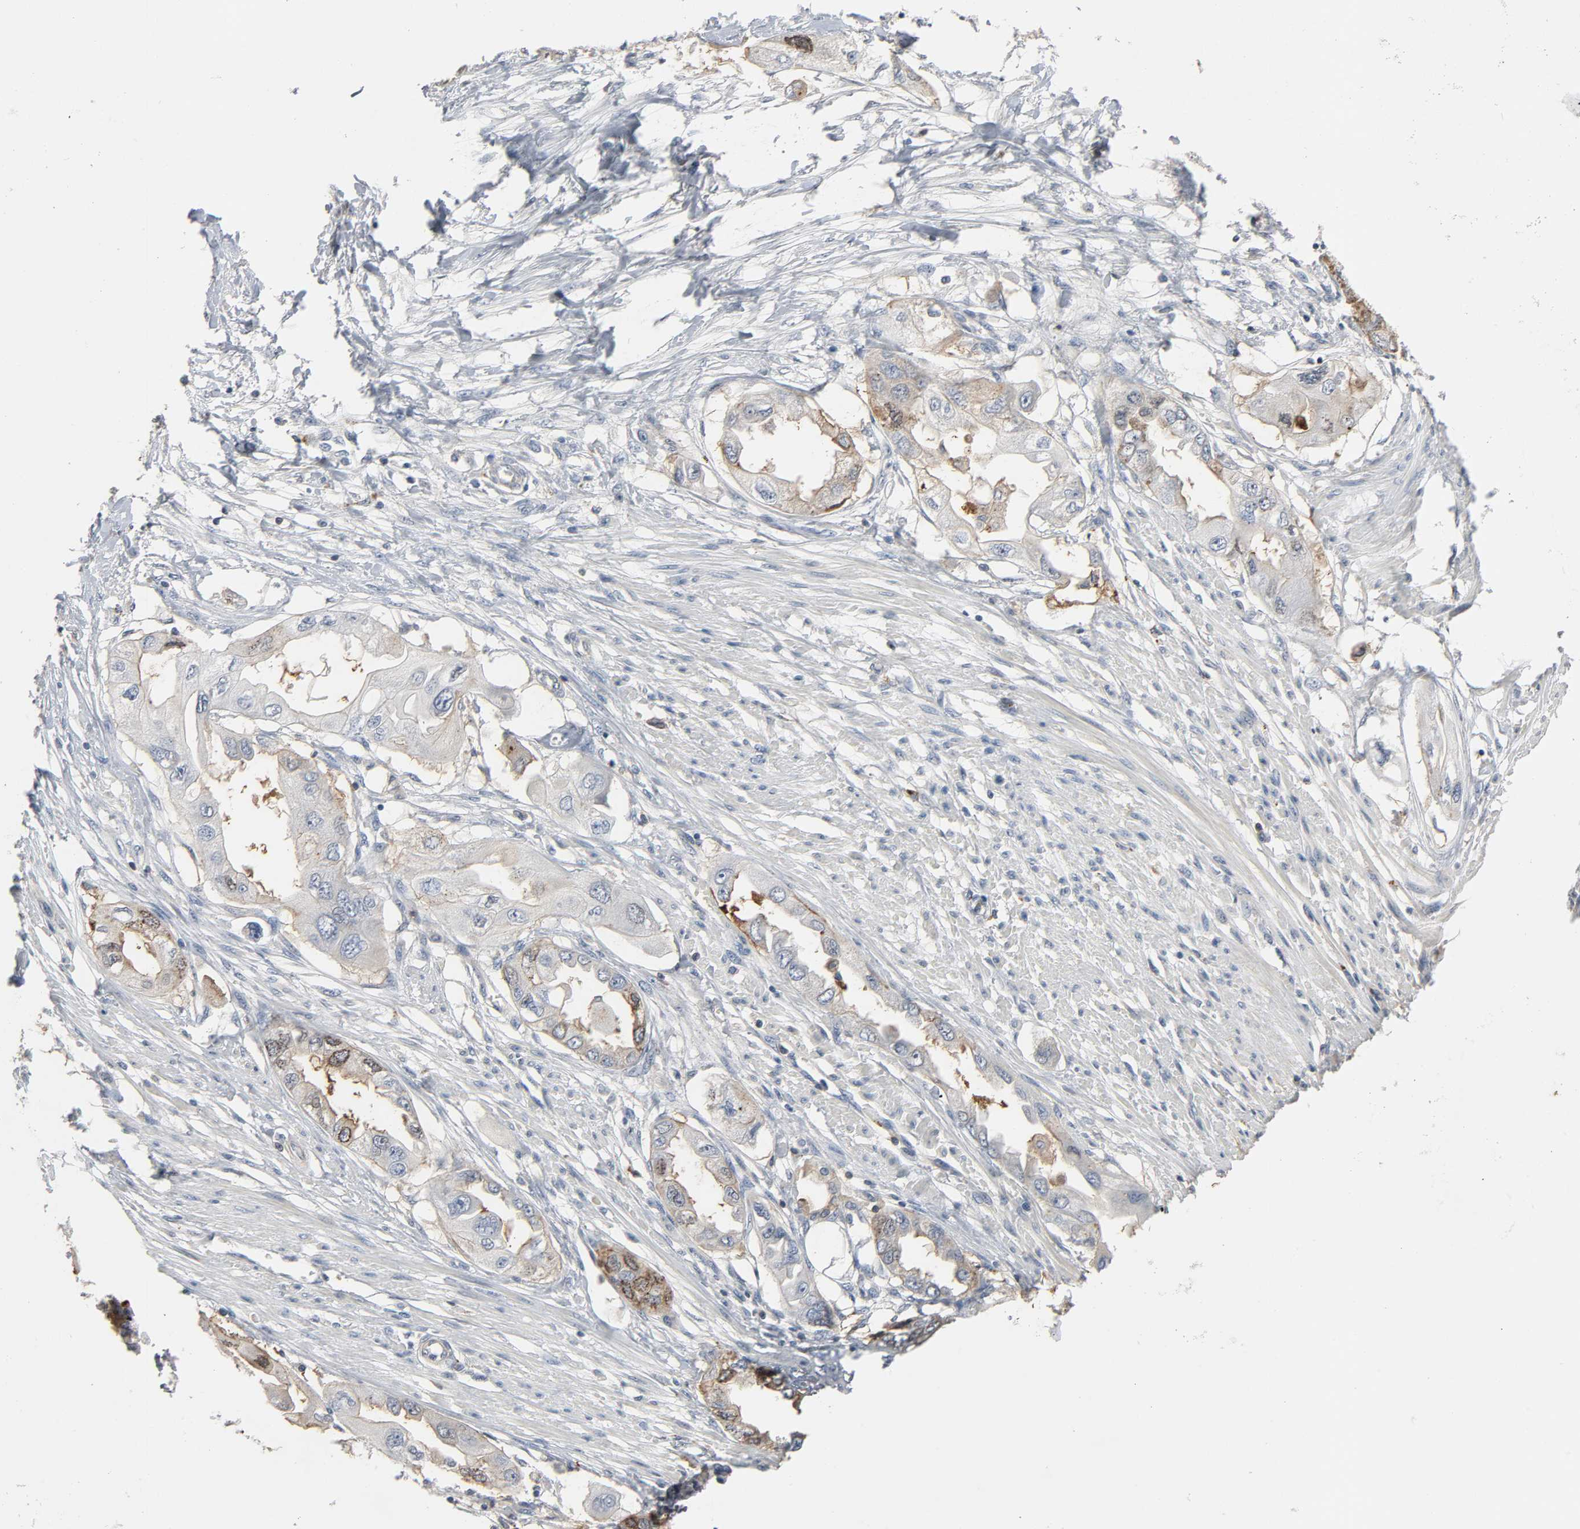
{"staining": {"intensity": "moderate", "quantity": "25%-75%", "location": "cytoplasmic/membranous"}, "tissue": "endometrial cancer", "cell_type": "Tumor cells", "image_type": "cancer", "snomed": [{"axis": "morphology", "description": "Adenocarcinoma, NOS"}, {"axis": "topography", "description": "Endometrium"}], "caption": "A medium amount of moderate cytoplasmic/membranous positivity is seen in approximately 25%-75% of tumor cells in endometrial cancer (adenocarcinoma) tissue.", "gene": "CD4", "patient": {"sex": "female", "age": 67}}